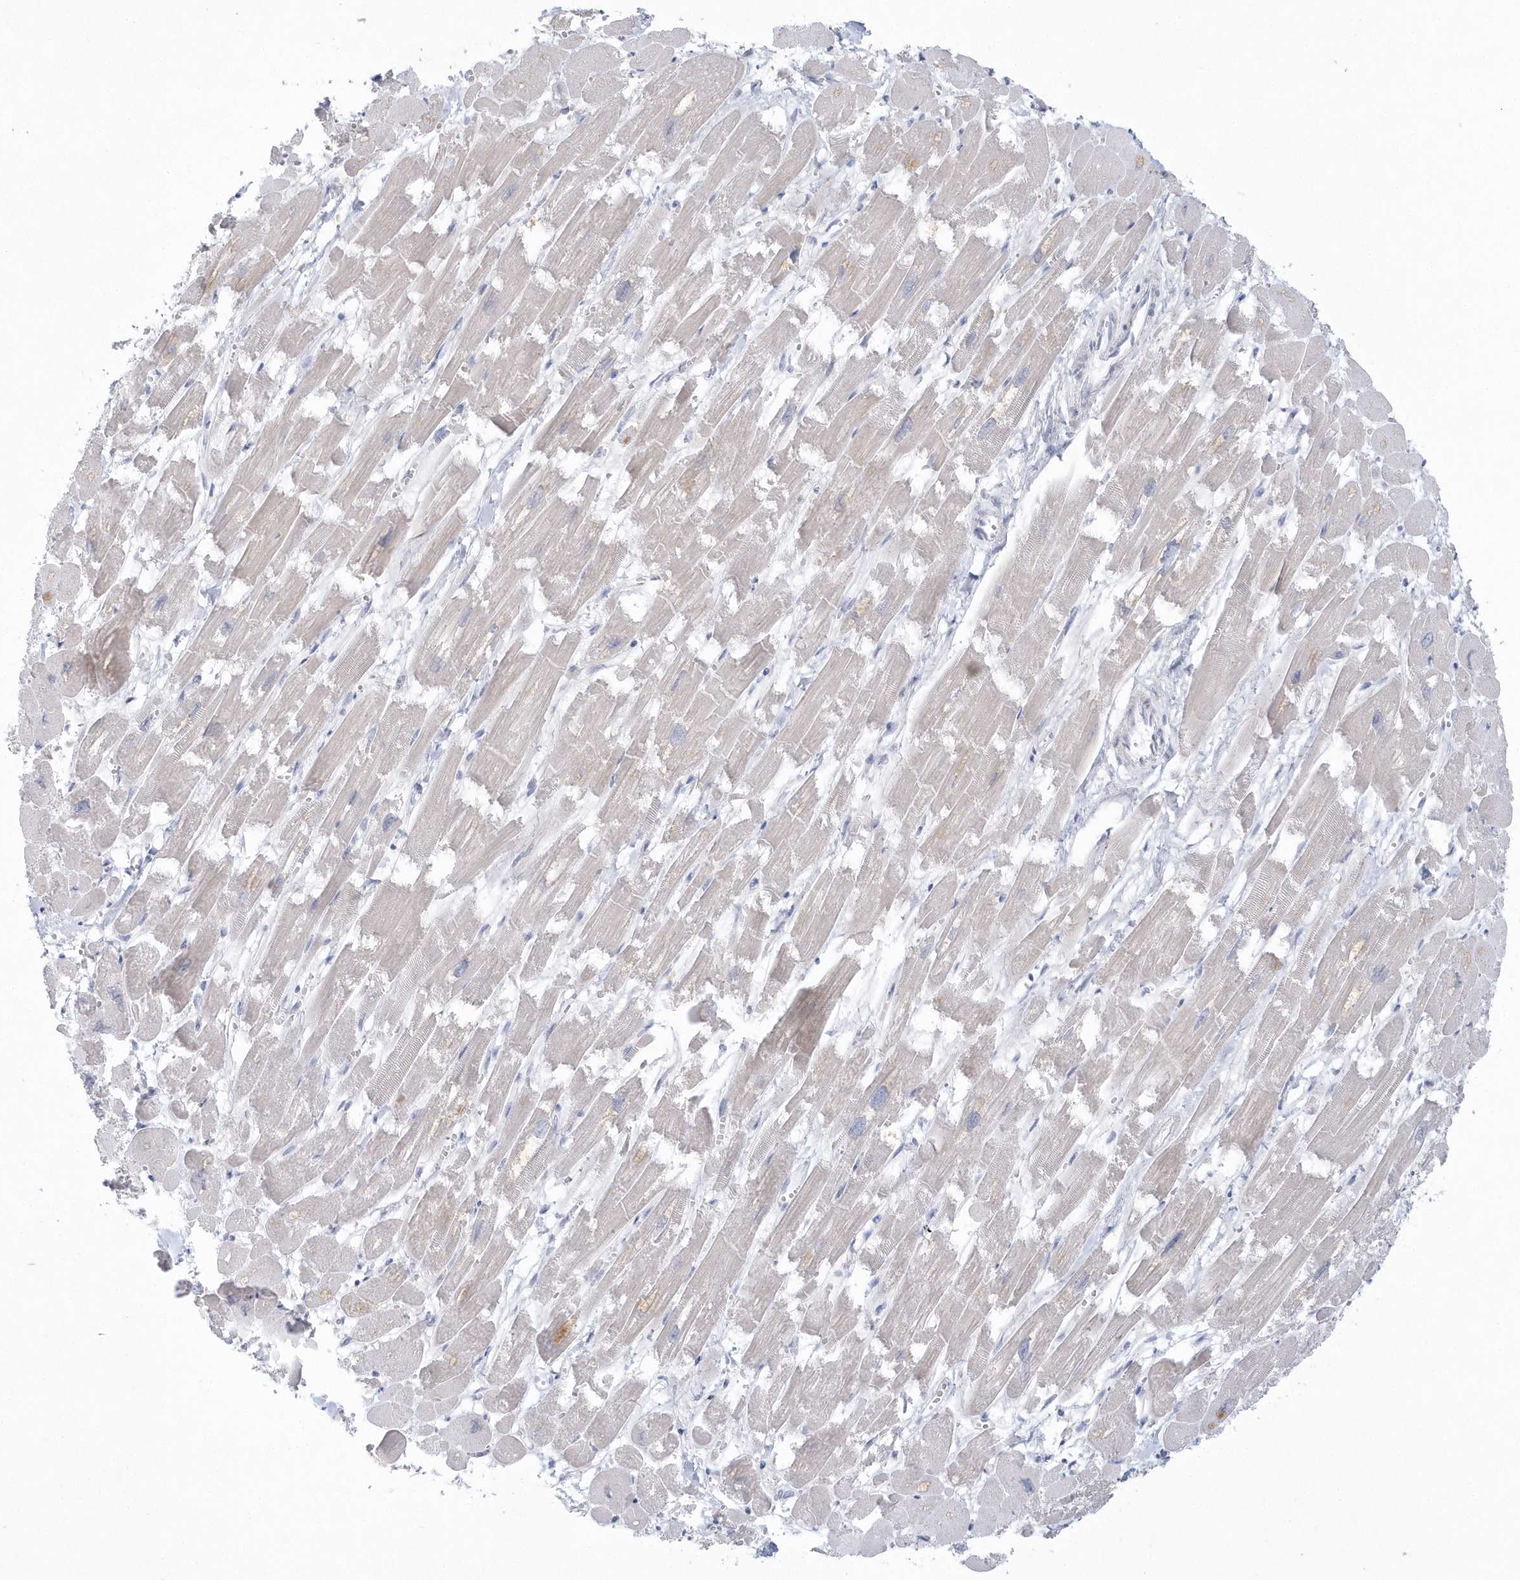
{"staining": {"intensity": "weak", "quantity": "<25%", "location": "cytoplasmic/membranous"}, "tissue": "heart muscle", "cell_type": "Cardiomyocytes", "image_type": "normal", "snomed": [{"axis": "morphology", "description": "Normal tissue, NOS"}, {"axis": "topography", "description": "Heart"}], "caption": "IHC of unremarkable heart muscle exhibits no staining in cardiomyocytes. The staining is performed using DAB brown chromogen with nuclei counter-stained in using hematoxylin.", "gene": "NIPAL1", "patient": {"sex": "male", "age": 54}}